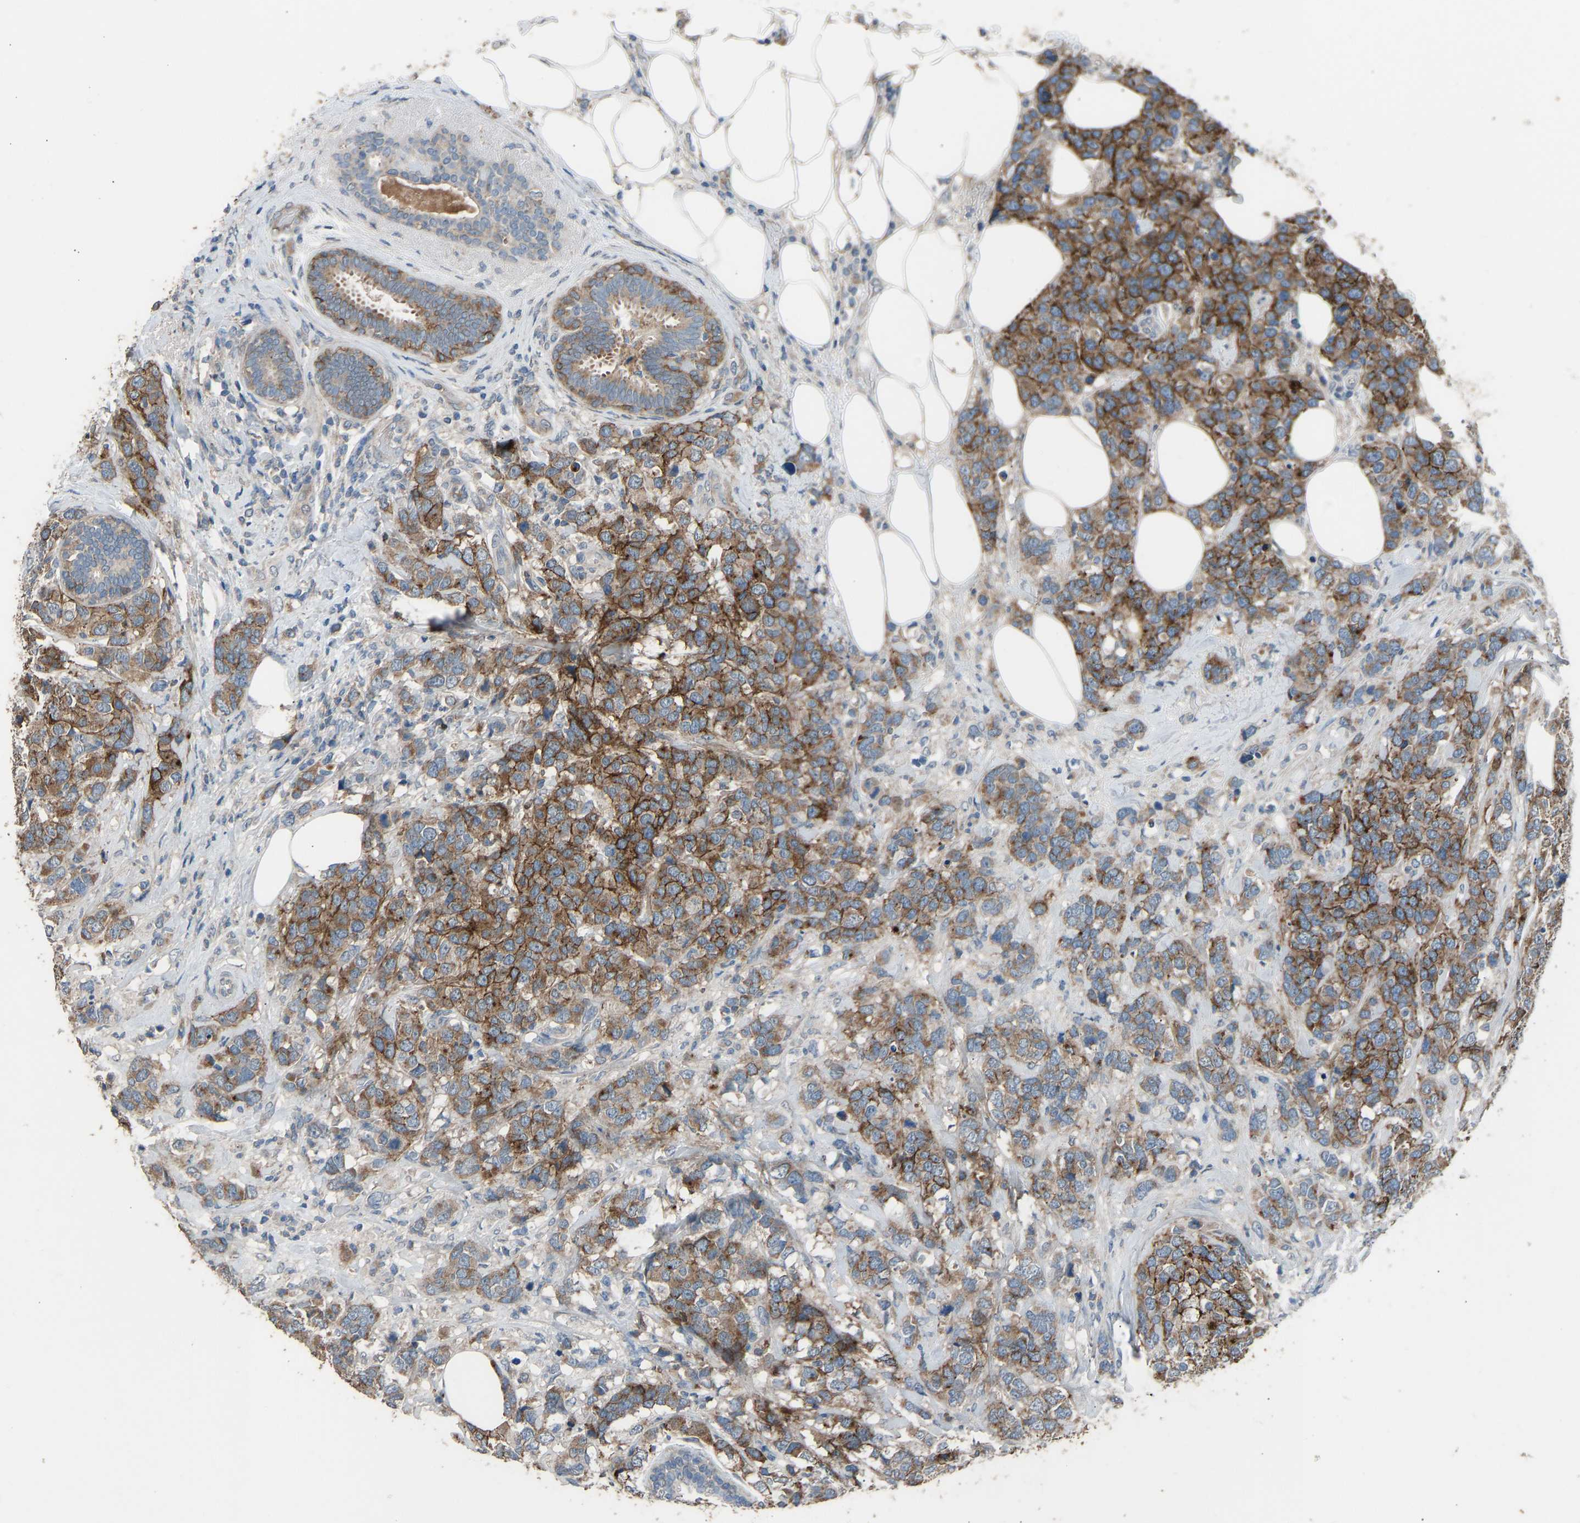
{"staining": {"intensity": "moderate", "quantity": ">75%", "location": "cytoplasmic/membranous"}, "tissue": "breast cancer", "cell_type": "Tumor cells", "image_type": "cancer", "snomed": [{"axis": "morphology", "description": "Lobular carcinoma"}, {"axis": "topography", "description": "Breast"}], "caption": "IHC of human breast cancer (lobular carcinoma) exhibits medium levels of moderate cytoplasmic/membranous staining in about >75% of tumor cells.", "gene": "TGFBR3", "patient": {"sex": "female", "age": 59}}